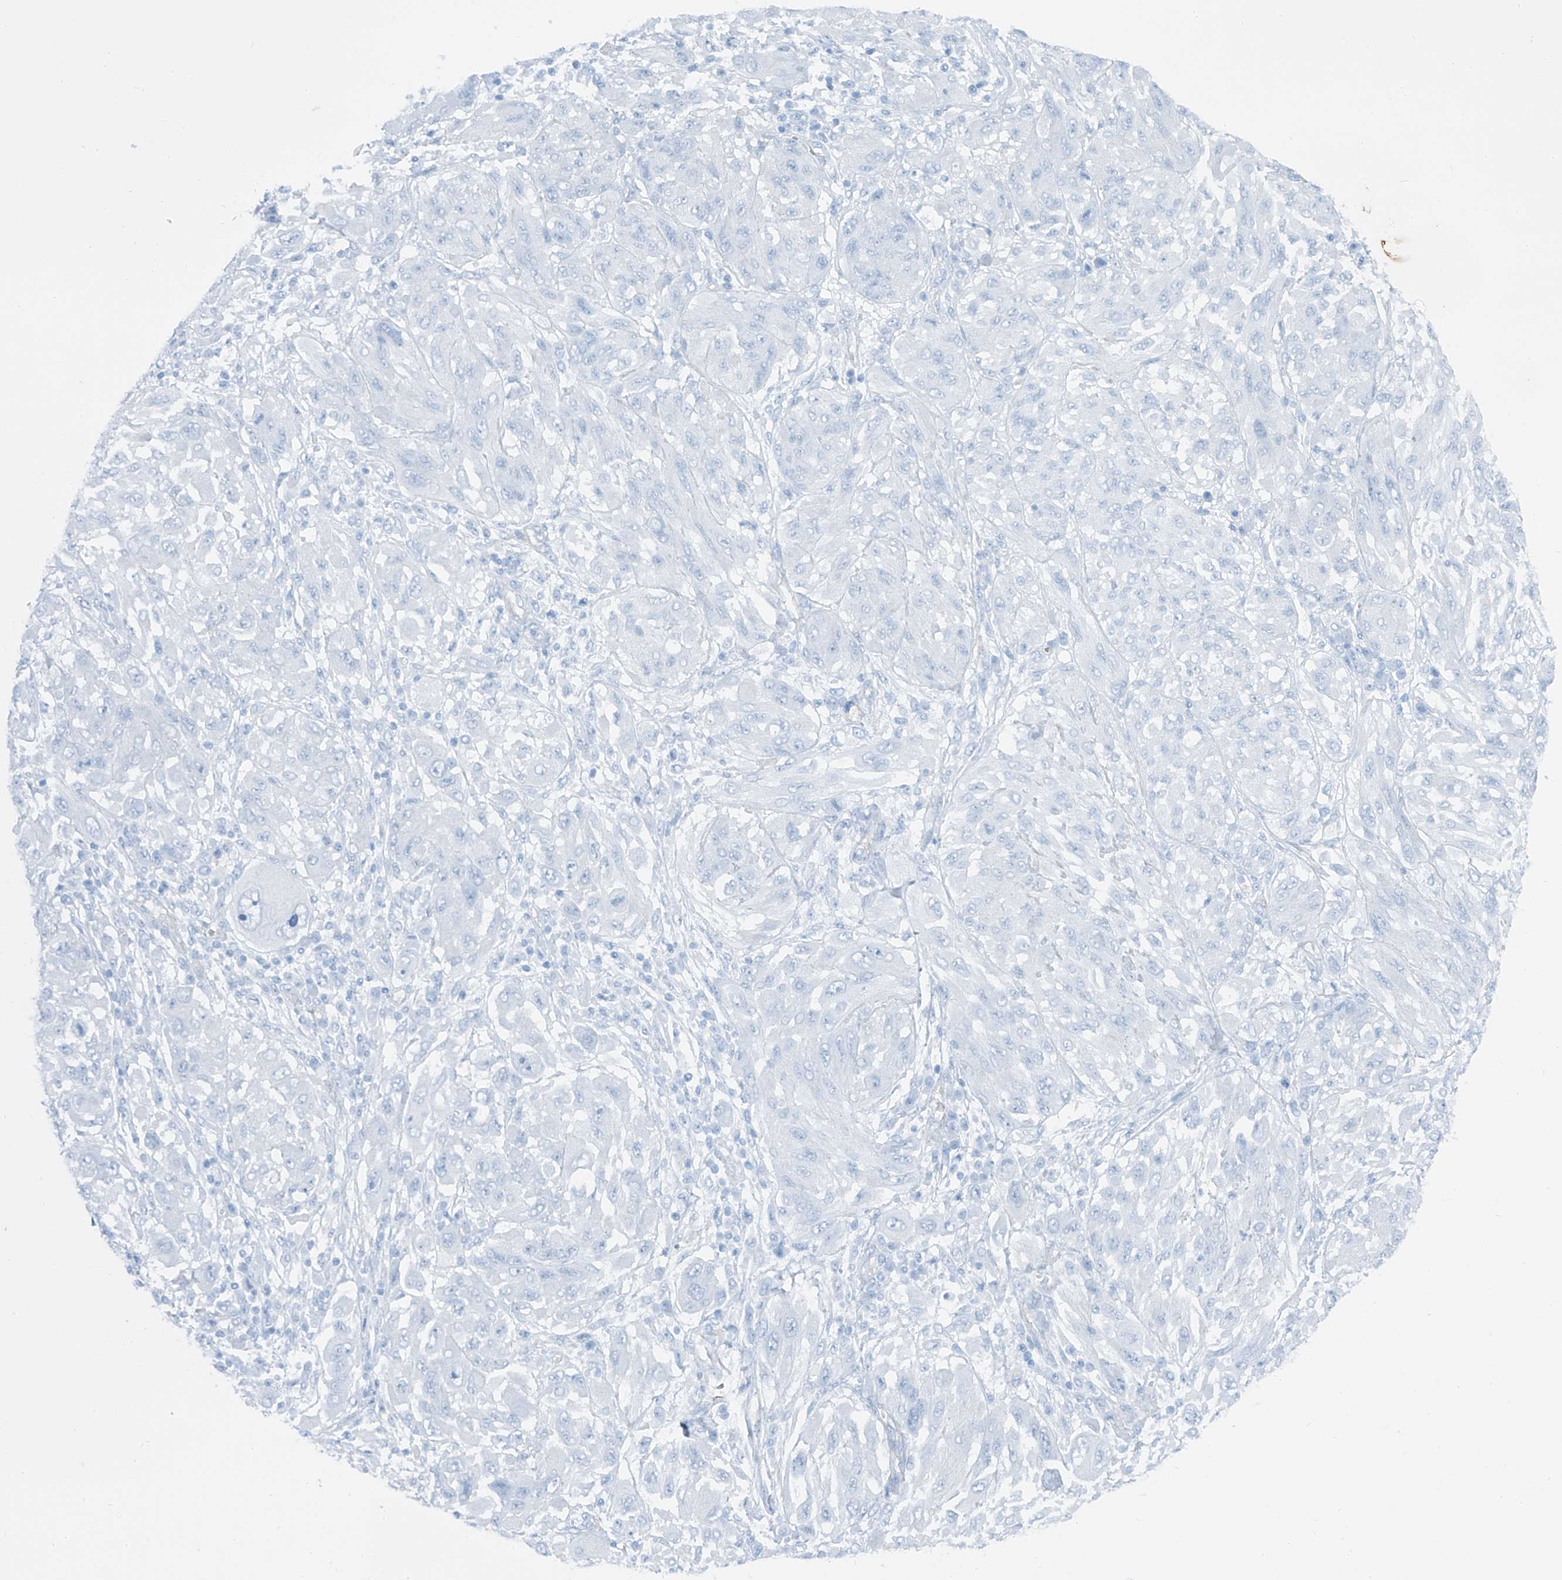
{"staining": {"intensity": "negative", "quantity": "none", "location": "none"}, "tissue": "melanoma", "cell_type": "Tumor cells", "image_type": "cancer", "snomed": [{"axis": "morphology", "description": "Malignant melanoma, NOS"}, {"axis": "topography", "description": "Skin"}], "caption": "Melanoma was stained to show a protein in brown. There is no significant staining in tumor cells. (DAB (3,3'-diaminobenzidine) IHC with hematoxylin counter stain).", "gene": "MAGI1", "patient": {"sex": "female", "age": 91}}